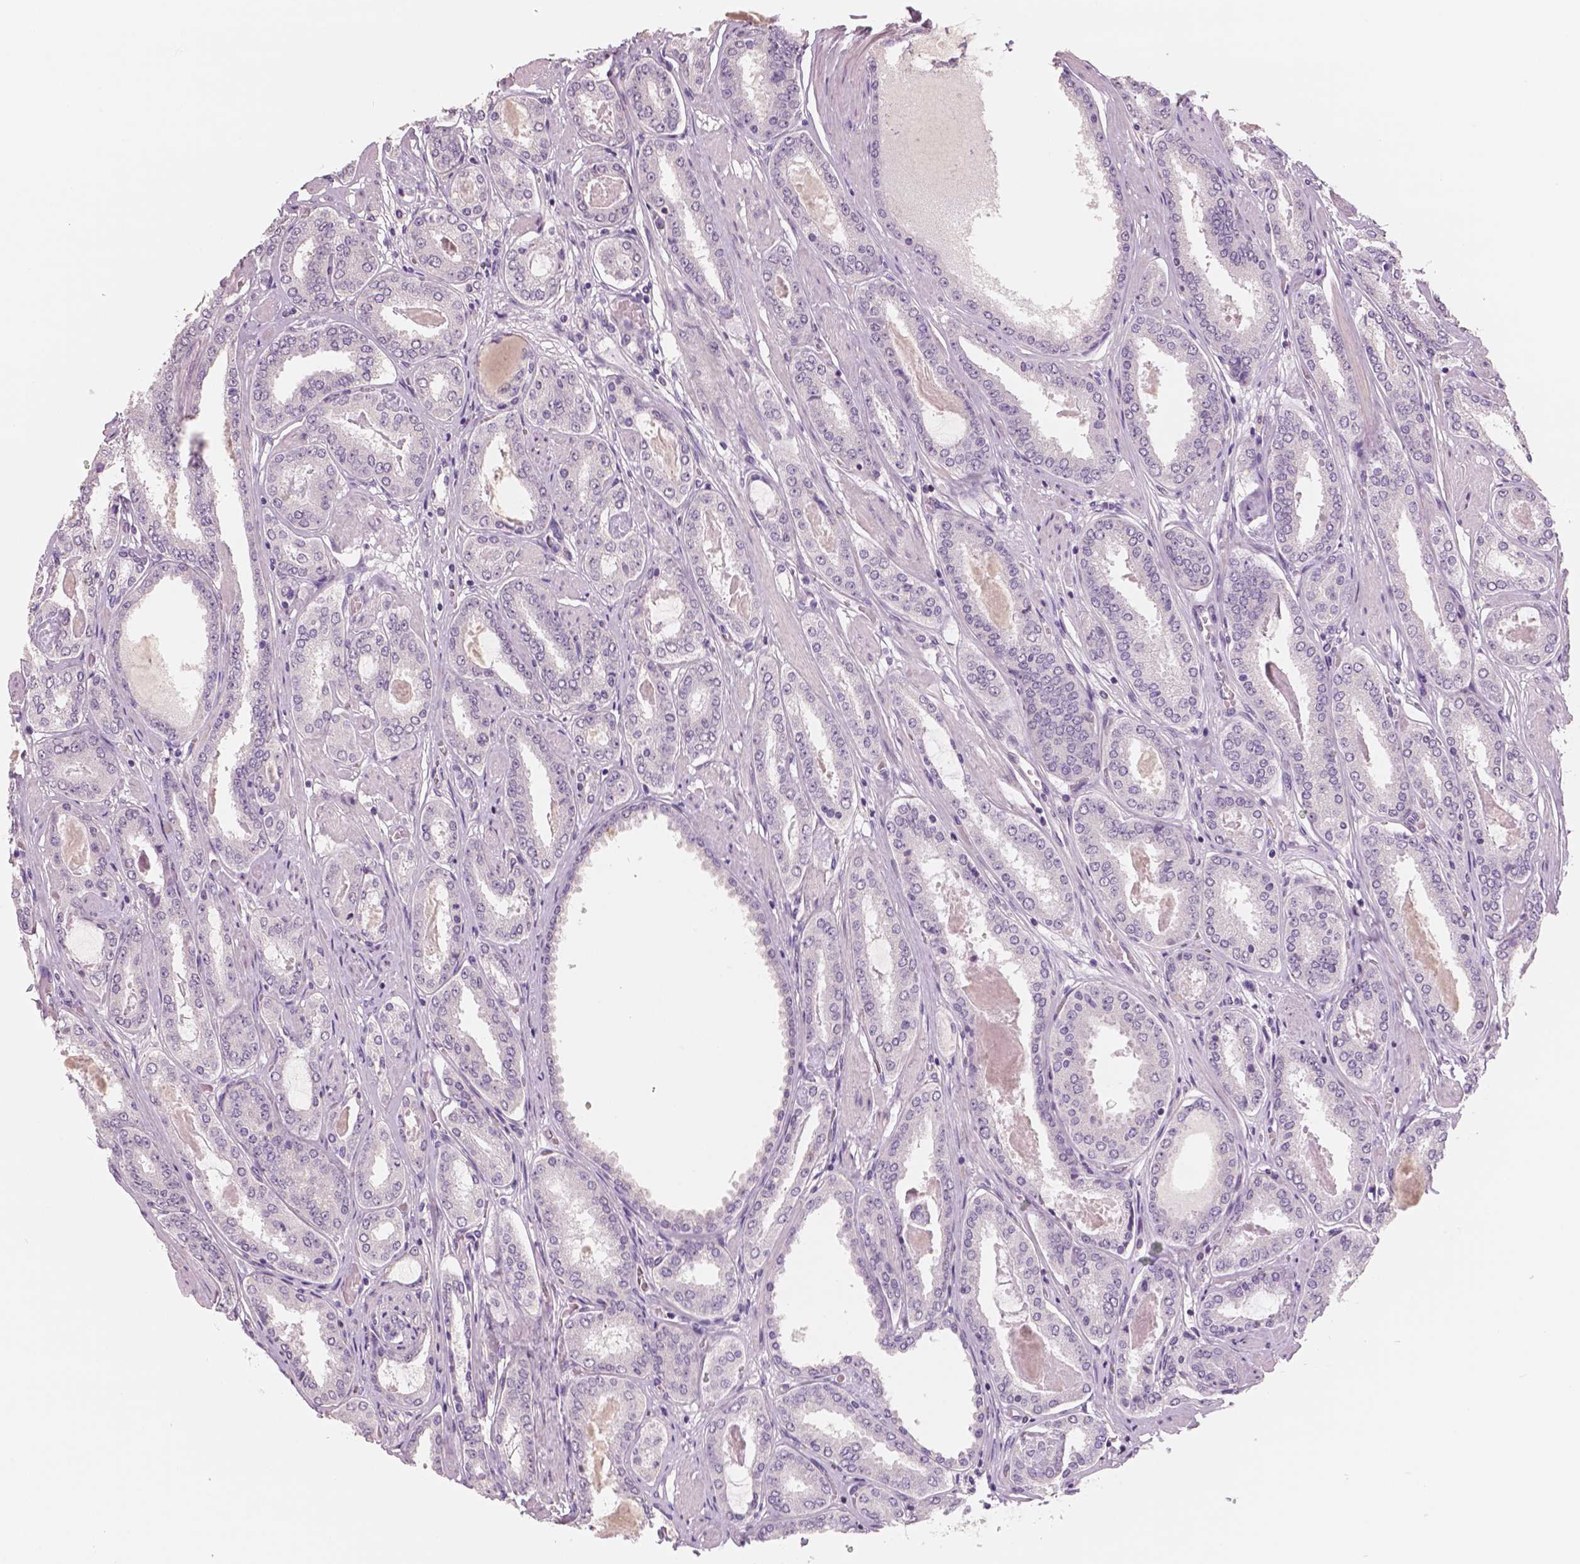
{"staining": {"intensity": "negative", "quantity": "none", "location": "none"}, "tissue": "prostate cancer", "cell_type": "Tumor cells", "image_type": "cancer", "snomed": [{"axis": "morphology", "description": "Adenocarcinoma, High grade"}, {"axis": "topography", "description": "Prostate"}], "caption": "This is a photomicrograph of immunohistochemistry (IHC) staining of prostate high-grade adenocarcinoma, which shows no staining in tumor cells. (Stains: DAB IHC with hematoxylin counter stain, Microscopy: brightfield microscopy at high magnification).", "gene": "NECAB2", "patient": {"sex": "male", "age": 63}}